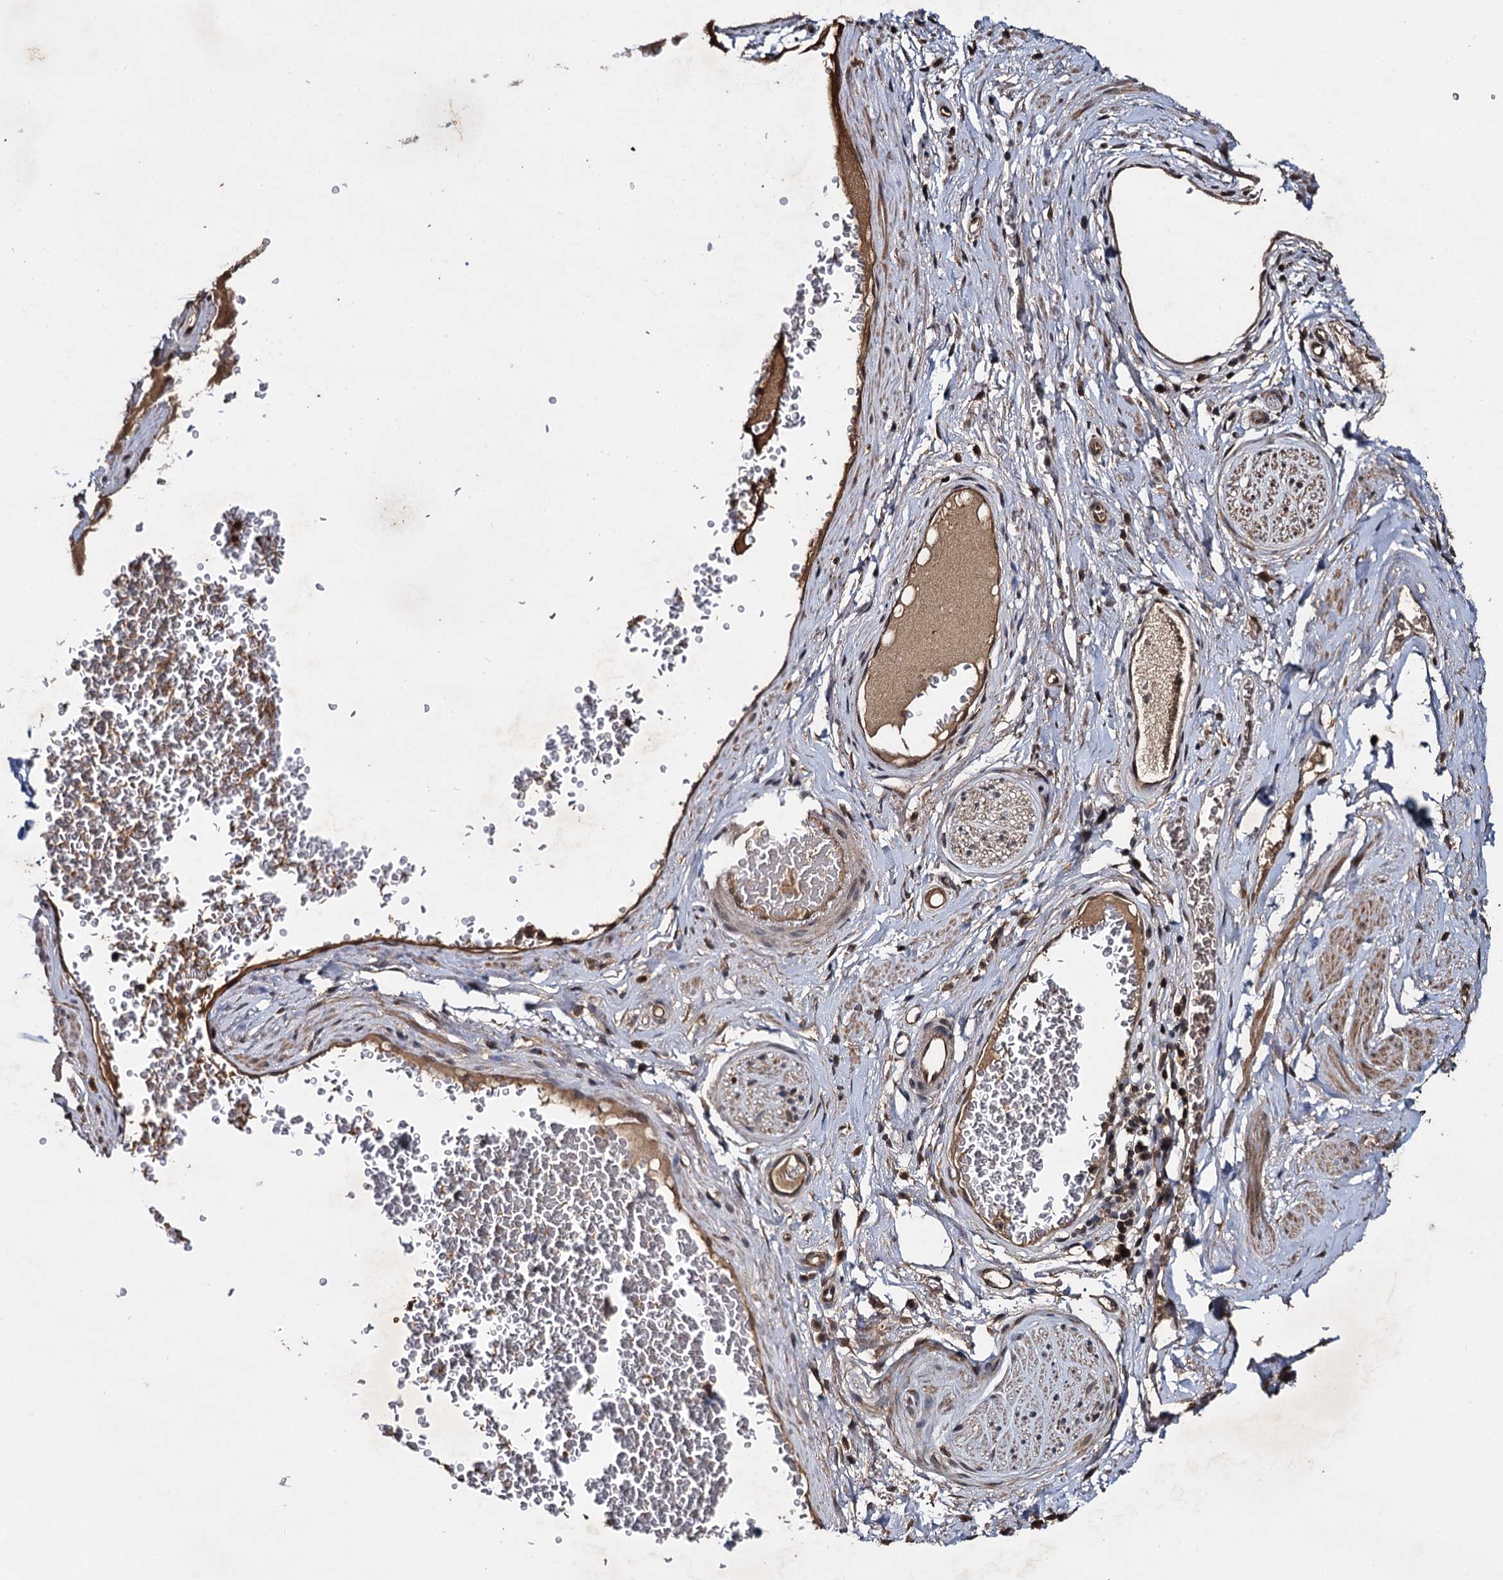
{"staining": {"intensity": "moderate", "quantity": ">75%", "location": "cytoplasmic/membranous,nuclear"}, "tissue": "adipose tissue", "cell_type": "Adipocytes", "image_type": "normal", "snomed": [{"axis": "morphology", "description": "Normal tissue, NOS"}, {"axis": "morphology", "description": "Adenocarcinoma, NOS"}, {"axis": "topography", "description": "Rectum"}, {"axis": "topography", "description": "Vagina"}, {"axis": "topography", "description": "Peripheral nerve tissue"}], "caption": "Immunohistochemical staining of unremarkable adipose tissue demonstrates >75% levels of moderate cytoplasmic/membranous,nuclear protein positivity in approximately >75% of adipocytes.", "gene": "SLC46A3", "patient": {"sex": "female", "age": 71}}